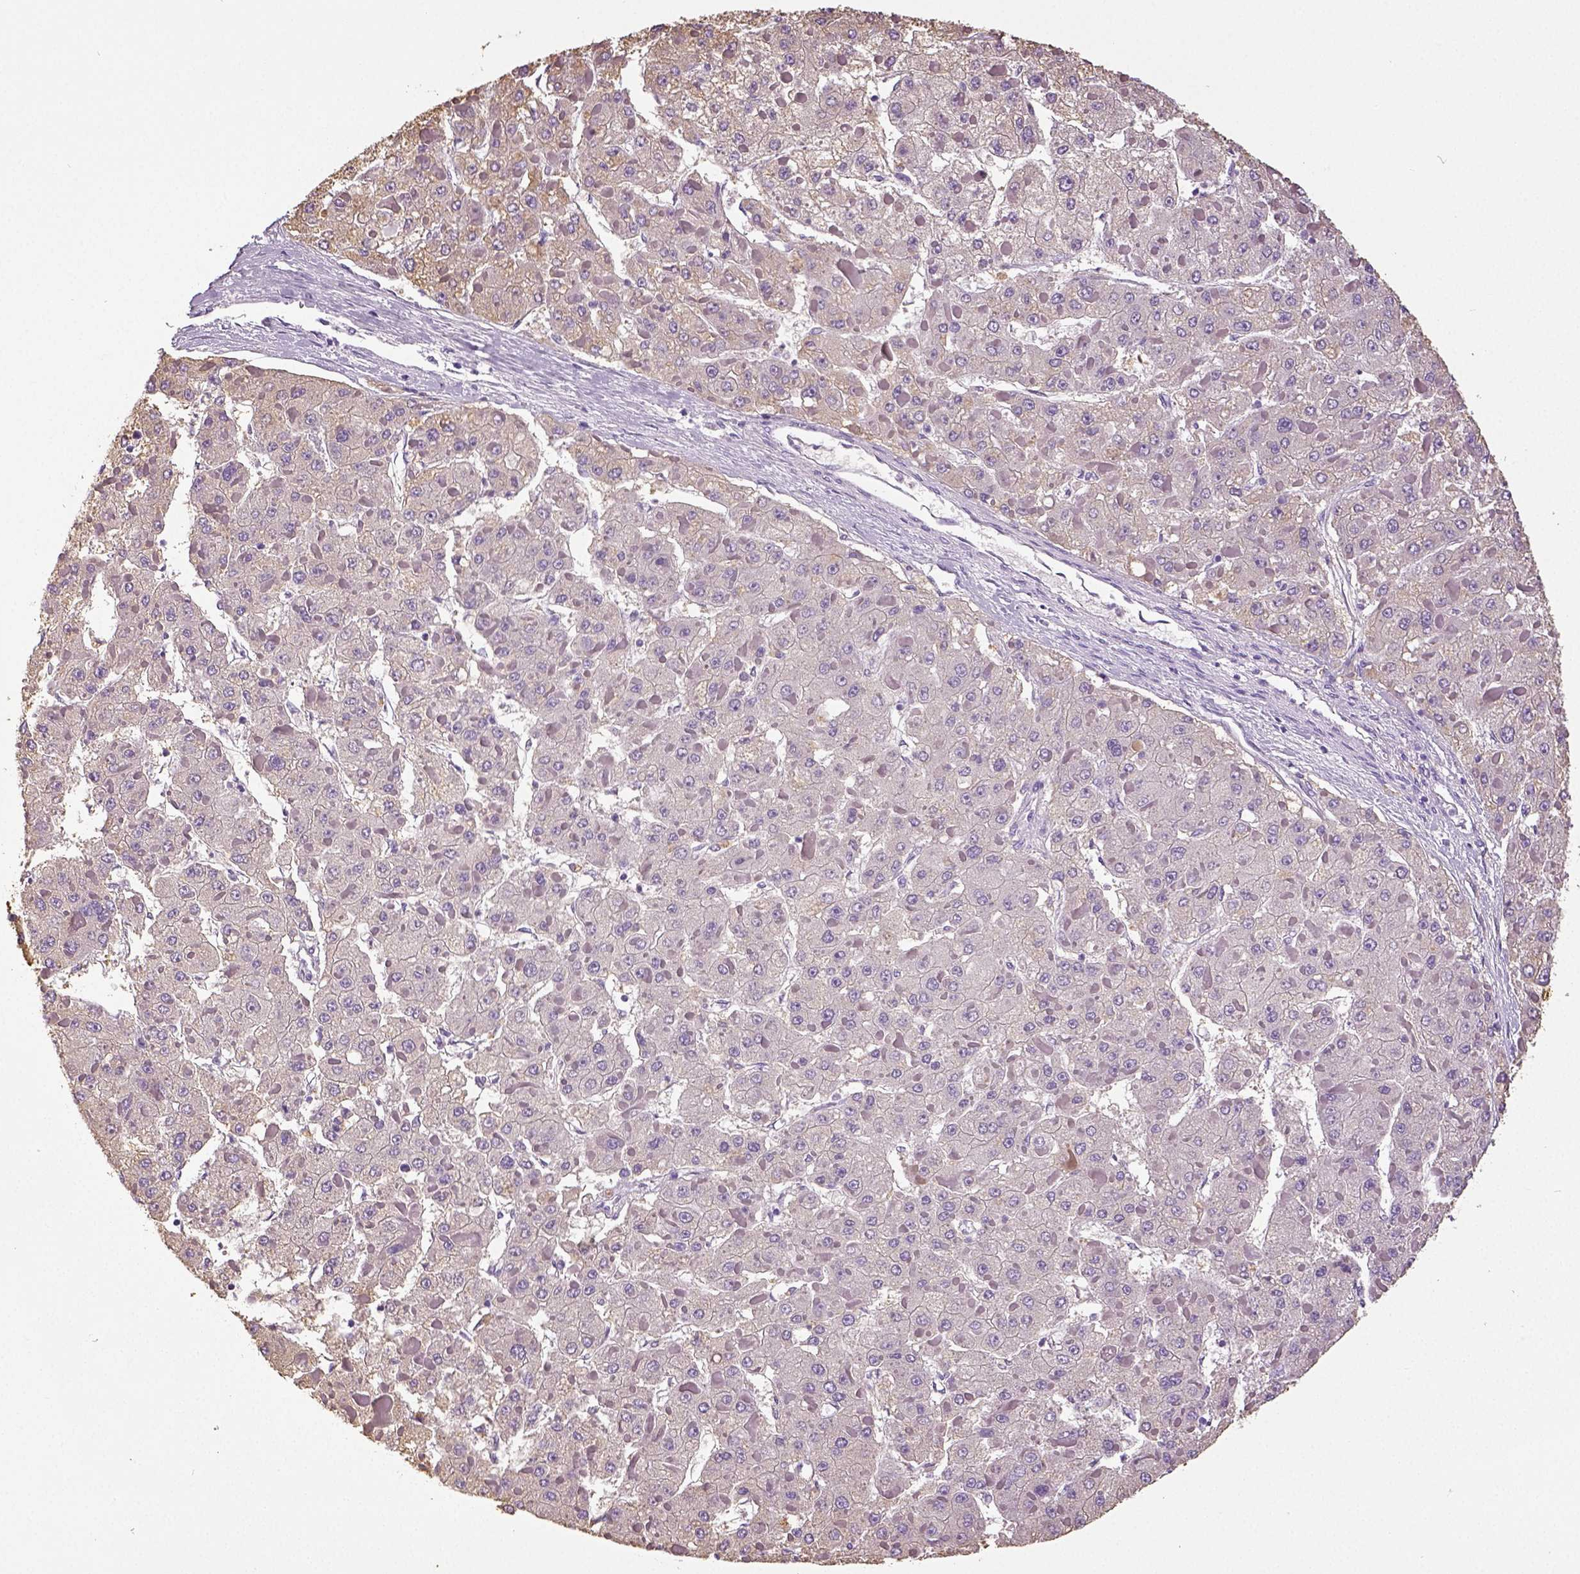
{"staining": {"intensity": "negative", "quantity": "none", "location": "none"}, "tissue": "liver cancer", "cell_type": "Tumor cells", "image_type": "cancer", "snomed": [{"axis": "morphology", "description": "Carcinoma, Hepatocellular, NOS"}, {"axis": "topography", "description": "Liver"}], "caption": "An immunohistochemistry image of hepatocellular carcinoma (liver) is shown. There is no staining in tumor cells of hepatocellular carcinoma (liver).", "gene": "NECAB2", "patient": {"sex": "female", "age": 73}}